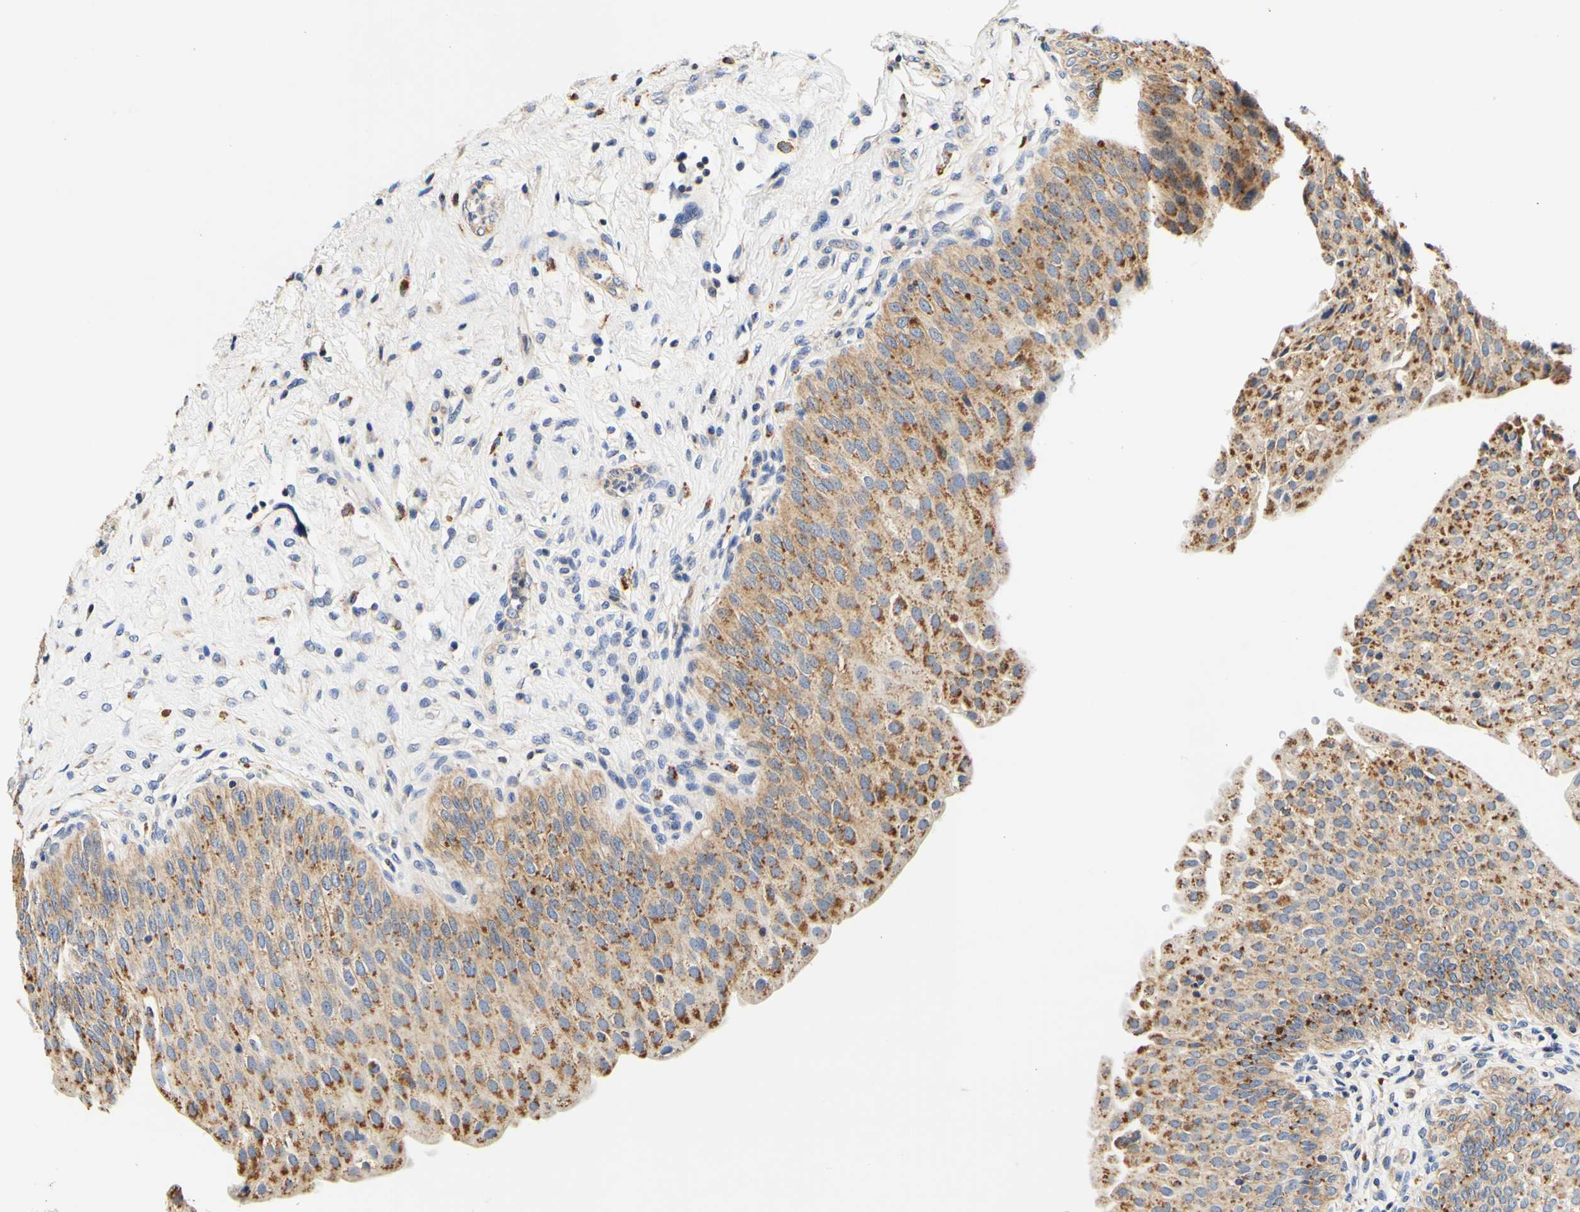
{"staining": {"intensity": "moderate", "quantity": ">75%", "location": "cytoplasmic/membranous"}, "tissue": "urinary bladder", "cell_type": "Urothelial cells", "image_type": "normal", "snomed": [{"axis": "morphology", "description": "Normal tissue, NOS"}, {"axis": "topography", "description": "Urinary bladder"}], "caption": "Immunohistochemical staining of unremarkable urinary bladder reveals medium levels of moderate cytoplasmic/membranous positivity in about >75% of urothelial cells.", "gene": "CAMK4", "patient": {"sex": "male", "age": 46}}